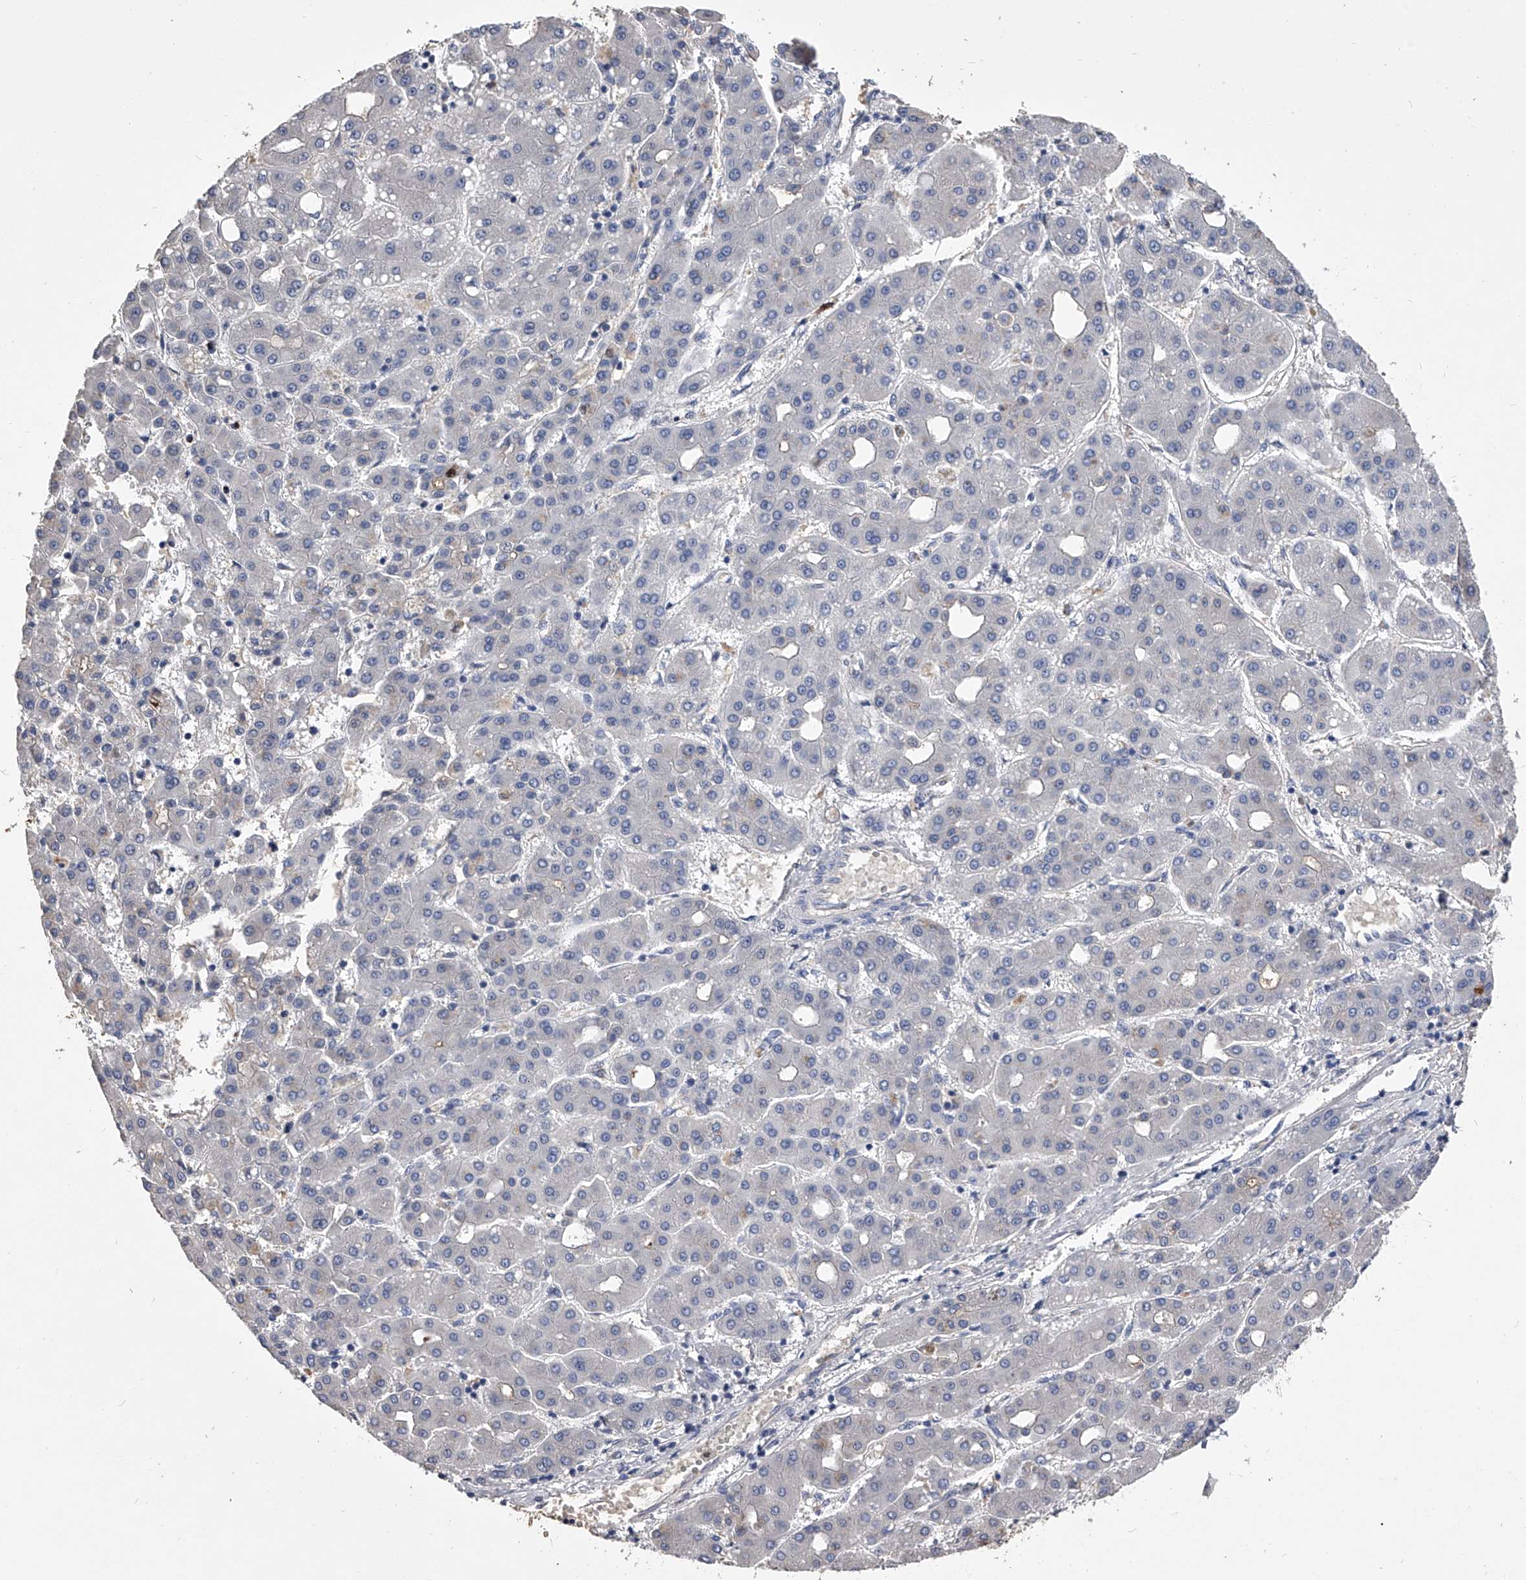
{"staining": {"intensity": "negative", "quantity": "none", "location": "none"}, "tissue": "liver cancer", "cell_type": "Tumor cells", "image_type": "cancer", "snomed": [{"axis": "morphology", "description": "Carcinoma, Hepatocellular, NOS"}, {"axis": "topography", "description": "Liver"}], "caption": "A high-resolution histopathology image shows immunohistochemistry staining of liver cancer (hepatocellular carcinoma), which exhibits no significant staining in tumor cells.", "gene": "MDN1", "patient": {"sex": "male", "age": 65}}